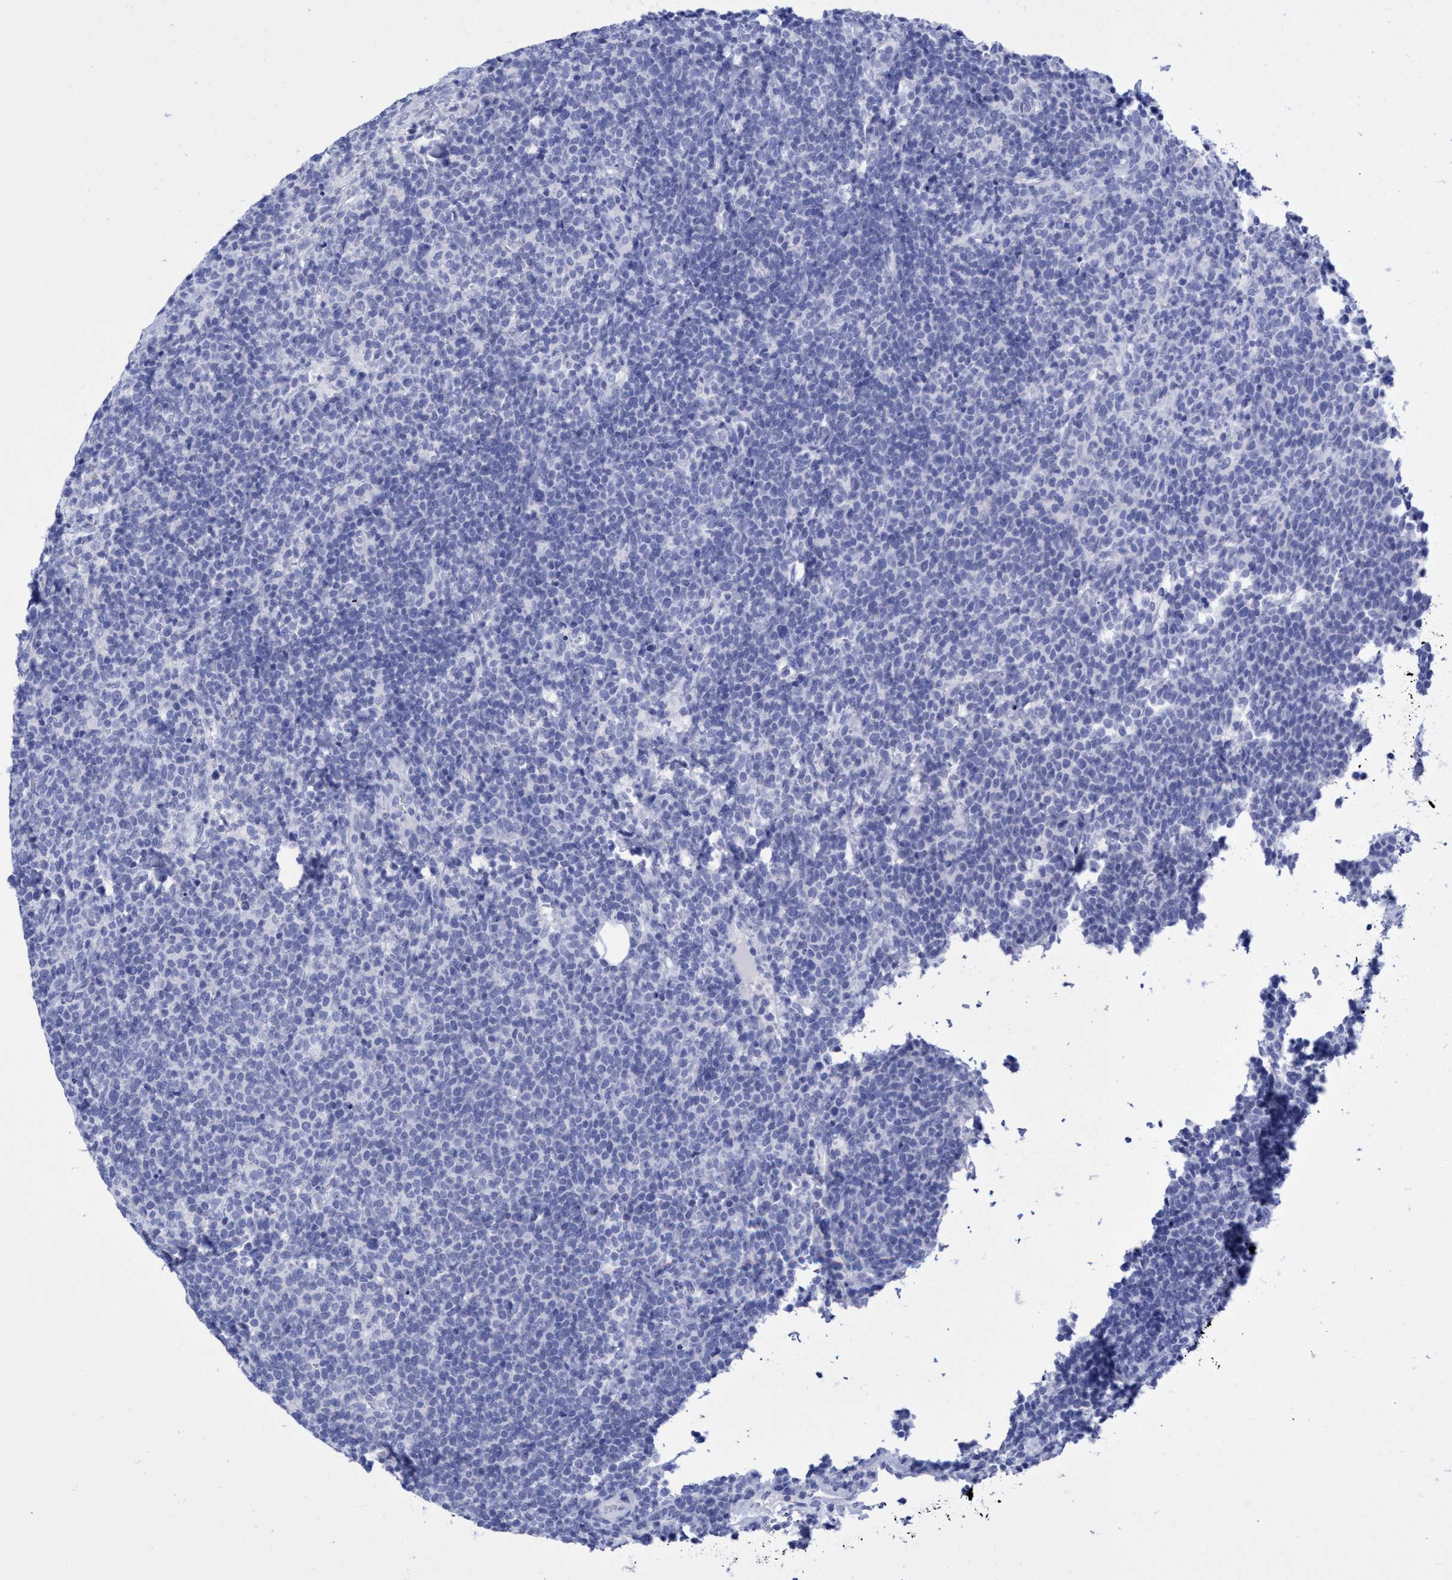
{"staining": {"intensity": "negative", "quantity": "none", "location": "none"}, "tissue": "lymphoma", "cell_type": "Tumor cells", "image_type": "cancer", "snomed": [{"axis": "morphology", "description": "Malignant lymphoma, non-Hodgkin's type, High grade"}, {"axis": "topography", "description": "Lymph node"}], "caption": "Protein analysis of malignant lymphoma, non-Hodgkin's type (high-grade) demonstrates no significant expression in tumor cells.", "gene": "INSL6", "patient": {"sex": "male", "age": 61}}